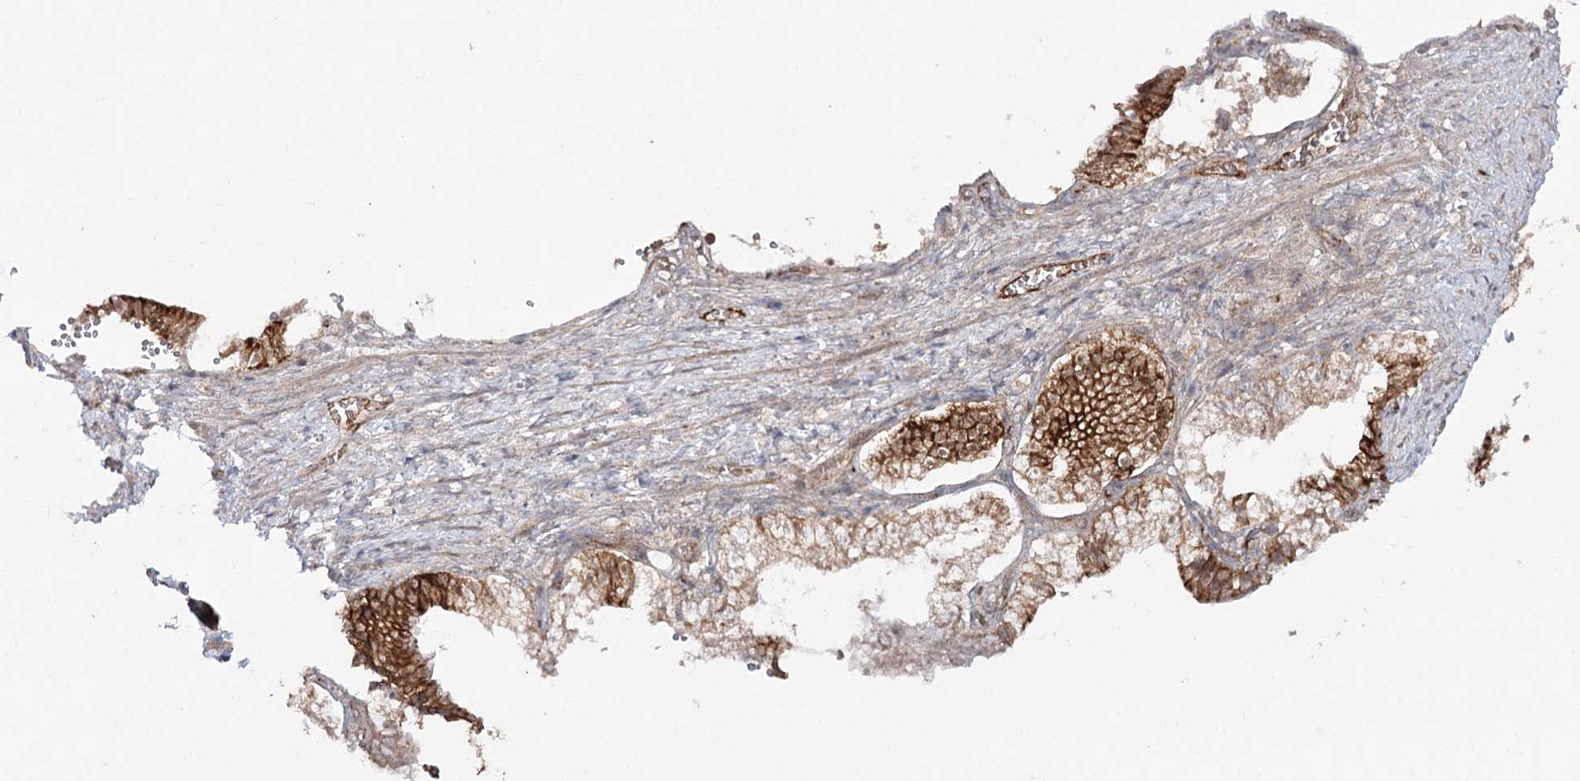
{"staining": {"intensity": "negative", "quantity": "none", "location": "none"}, "tissue": "adipose tissue", "cell_type": "Adipocytes", "image_type": "normal", "snomed": [{"axis": "morphology", "description": "Normal tissue, NOS"}, {"axis": "topography", "description": "Gallbladder"}, {"axis": "topography", "description": "Peripheral nerve tissue"}], "caption": "IHC photomicrograph of benign human adipose tissue stained for a protein (brown), which demonstrates no positivity in adipocytes.", "gene": "PKP4", "patient": {"sex": "male", "age": 38}}